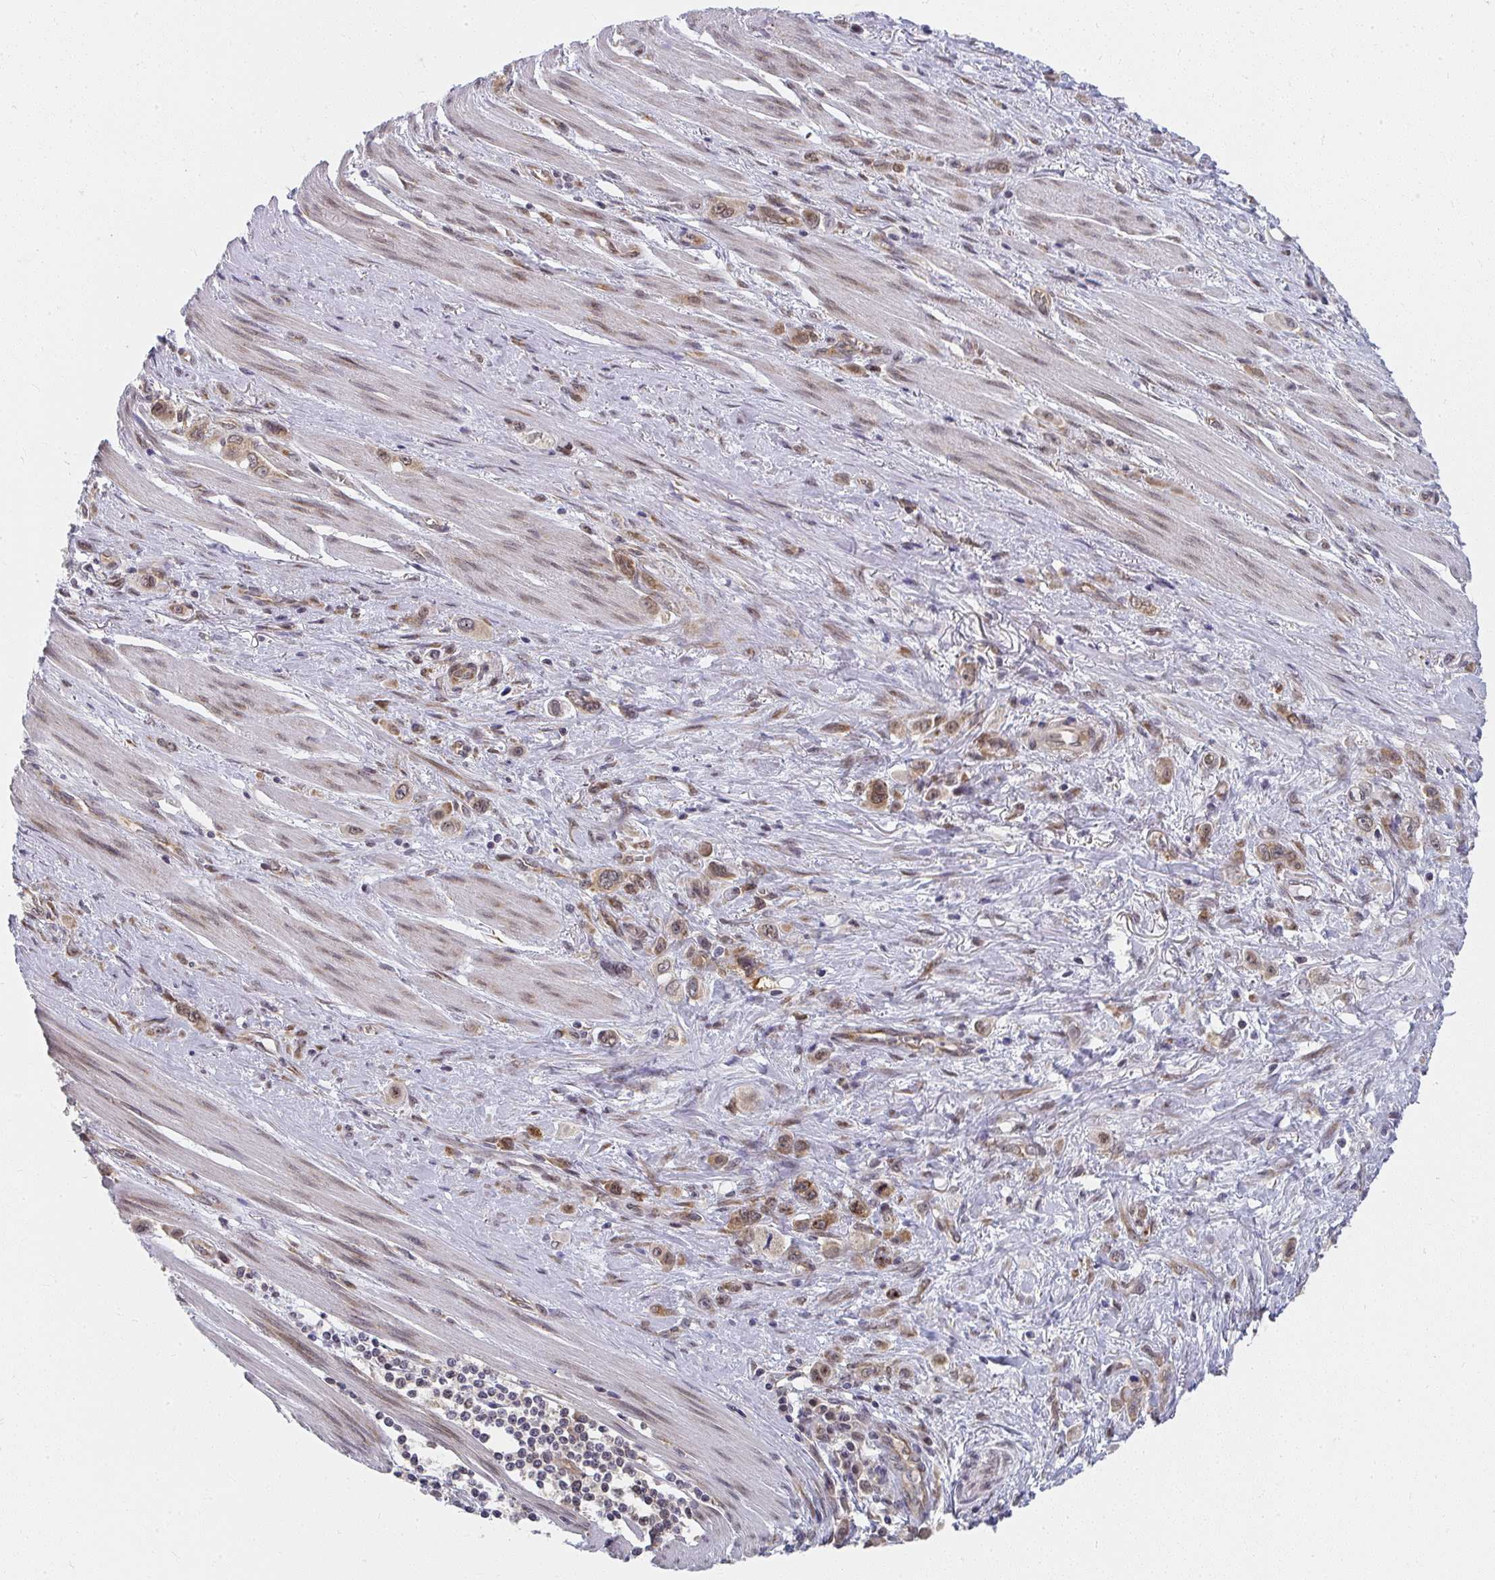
{"staining": {"intensity": "moderate", "quantity": ">75%", "location": "cytoplasmic/membranous,nuclear"}, "tissue": "stomach cancer", "cell_type": "Tumor cells", "image_type": "cancer", "snomed": [{"axis": "morphology", "description": "Adenocarcinoma, NOS"}, {"axis": "topography", "description": "Stomach, upper"}], "caption": "Protein expression analysis of human stomach cancer (adenocarcinoma) reveals moderate cytoplasmic/membranous and nuclear positivity in about >75% of tumor cells.", "gene": "SYNCRIP", "patient": {"sex": "male", "age": 75}}